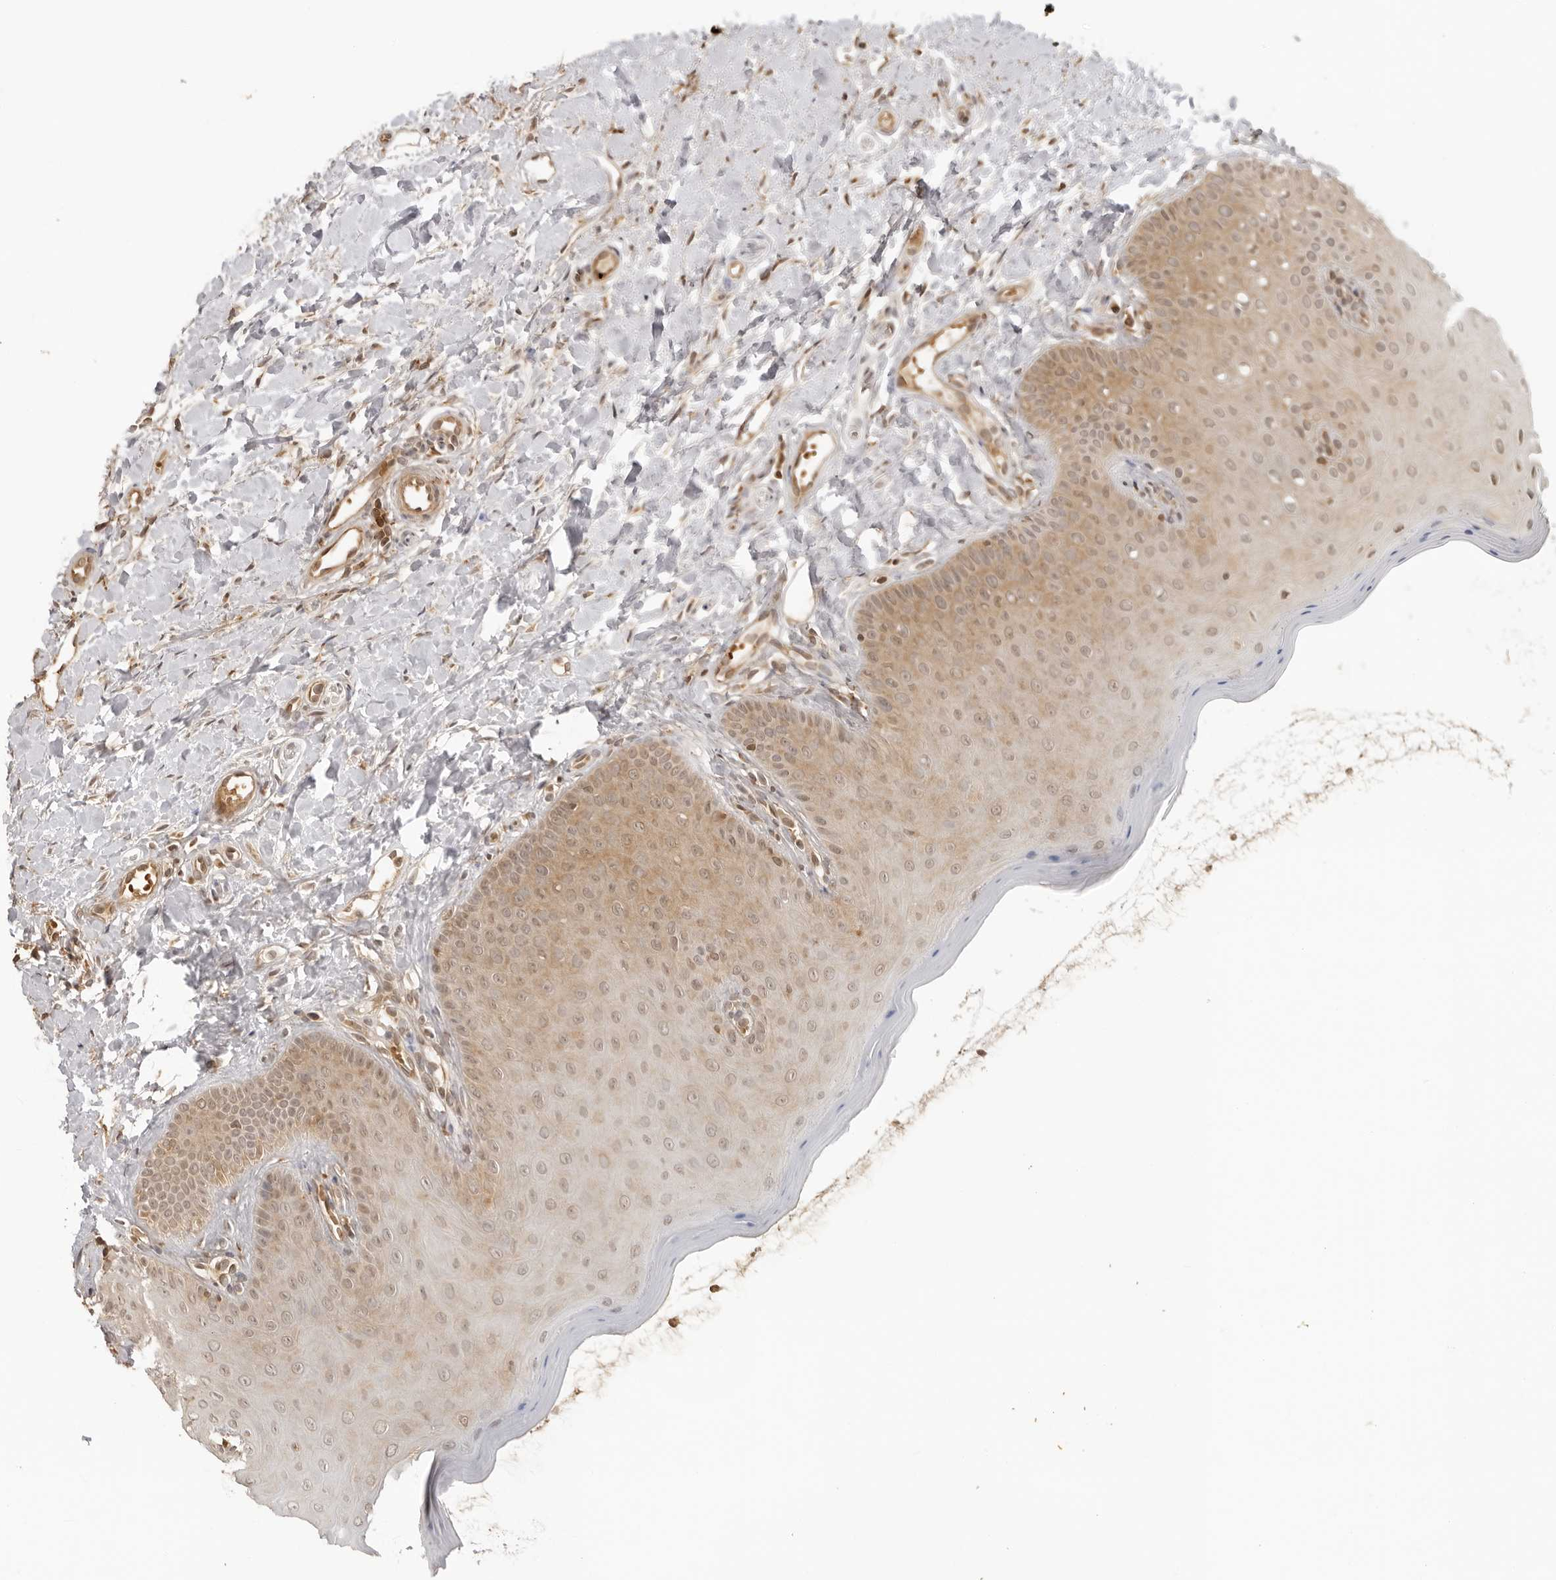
{"staining": {"intensity": "moderate", "quantity": ">75%", "location": "cytoplasmic/membranous,nuclear"}, "tissue": "oral mucosa", "cell_type": "Squamous epithelial cells", "image_type": "normal", "snomed": [{"axis": "morphology", "description": "Normal tissue, NOS"}, {"axis": "topography", "description": "Oral tissue"}], "caption": "Protein positivity by IHC demonstrates moderate cytoplasmic/membranous,nuclear expression in approximately >75% of squamous epithelial cells in benign oral mucosa.", "gene": "IKBKE", "patient": {"sex": "female", "age": 31}}